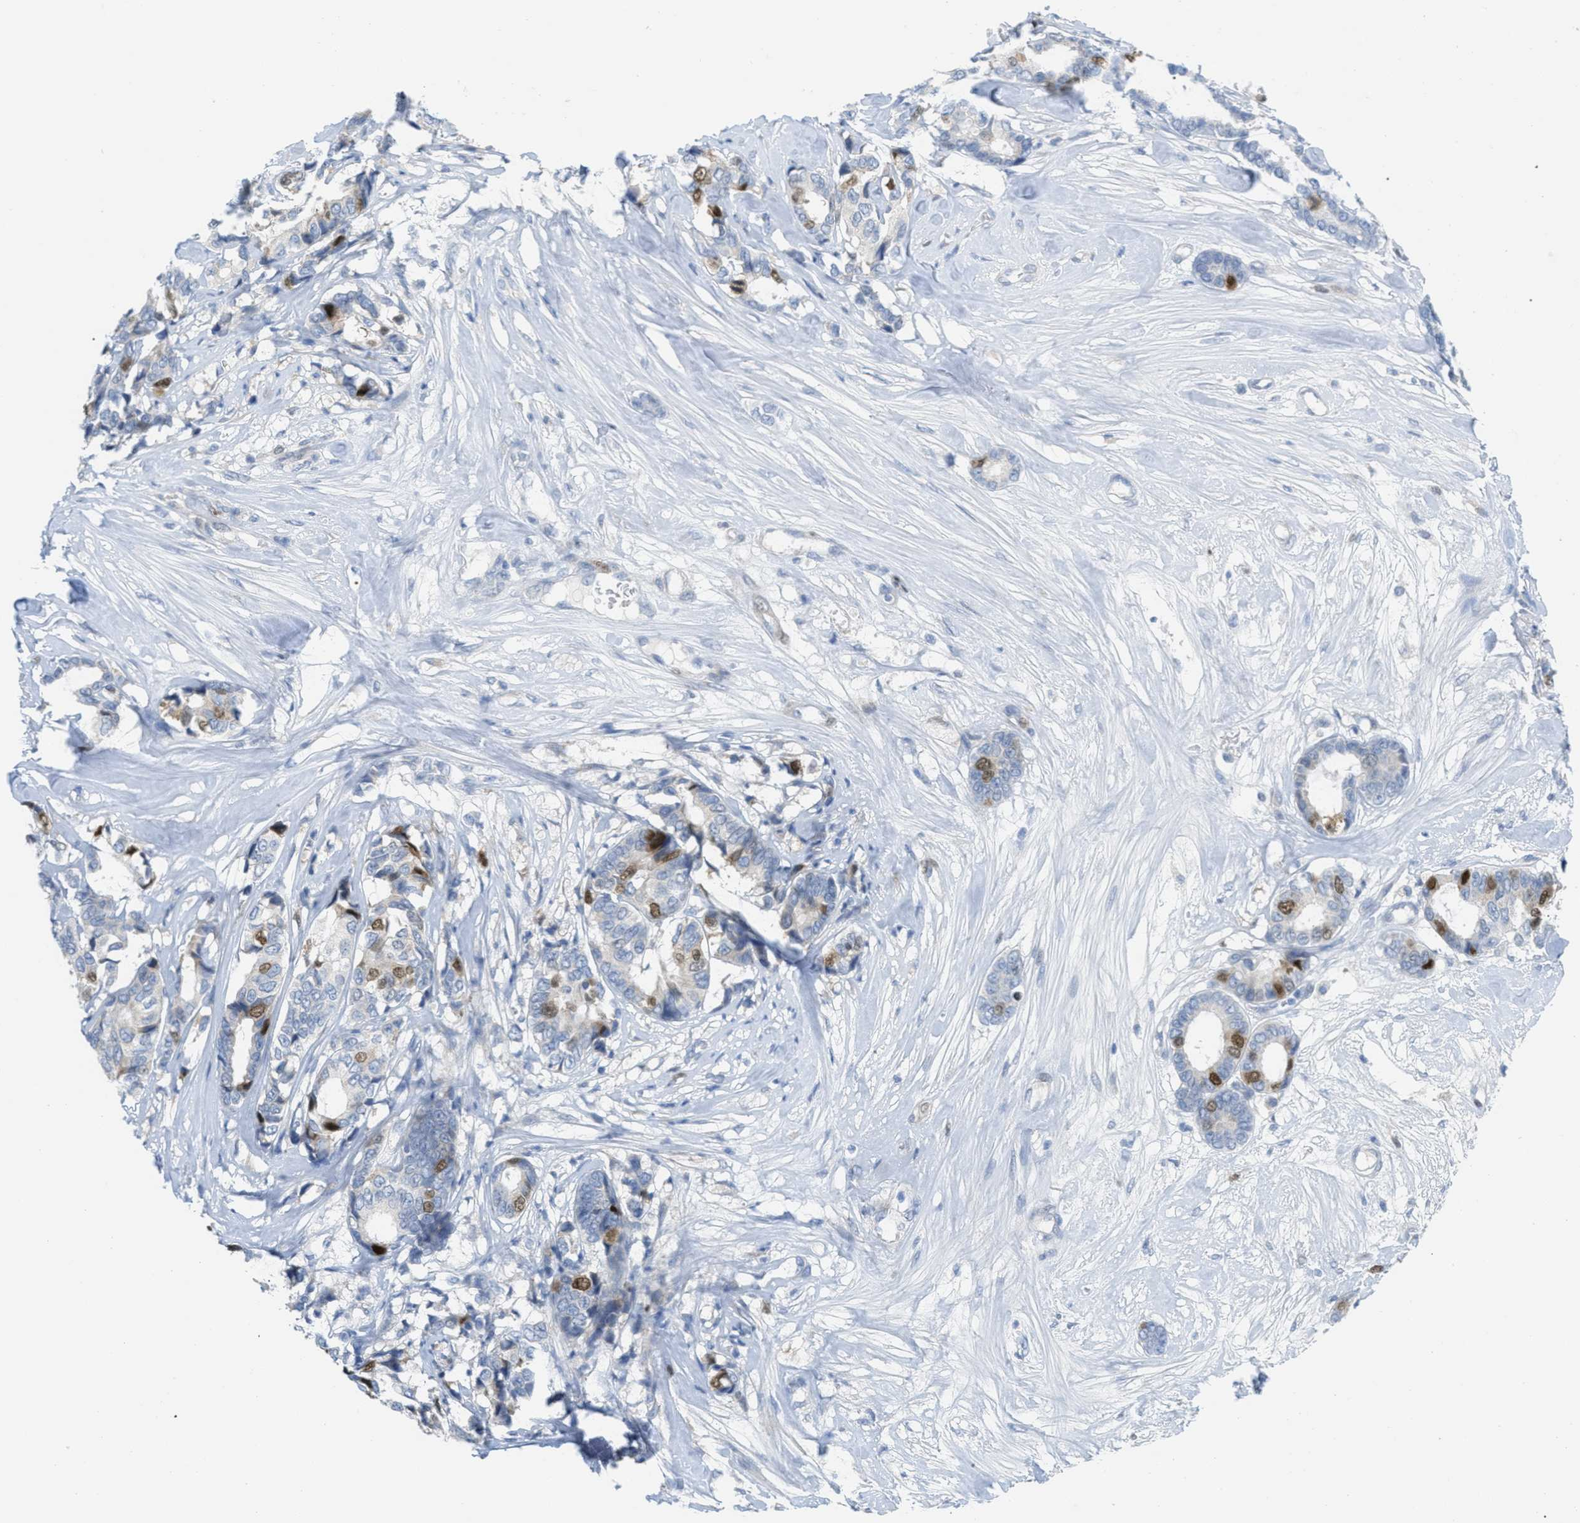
{"staining": {"intensity": "moderate", "quantity": "25%-75%", "location": "nuclear"}, "tissue": "breast cancer", "cell_type": "Tumor cells", "image_type": "cancer", "snomed": [{"axis": "morphology", "description": "Duct carcinoma"}, {"axis": "topography", "description": "Breast"}], "caption": "A brown stain labels moderate nuclear positivity of a protein in invasive ductal carcinoma (breast) tumor cells.", "gene": "ORC6", "patient": {"sex": "female", "age": 87}}